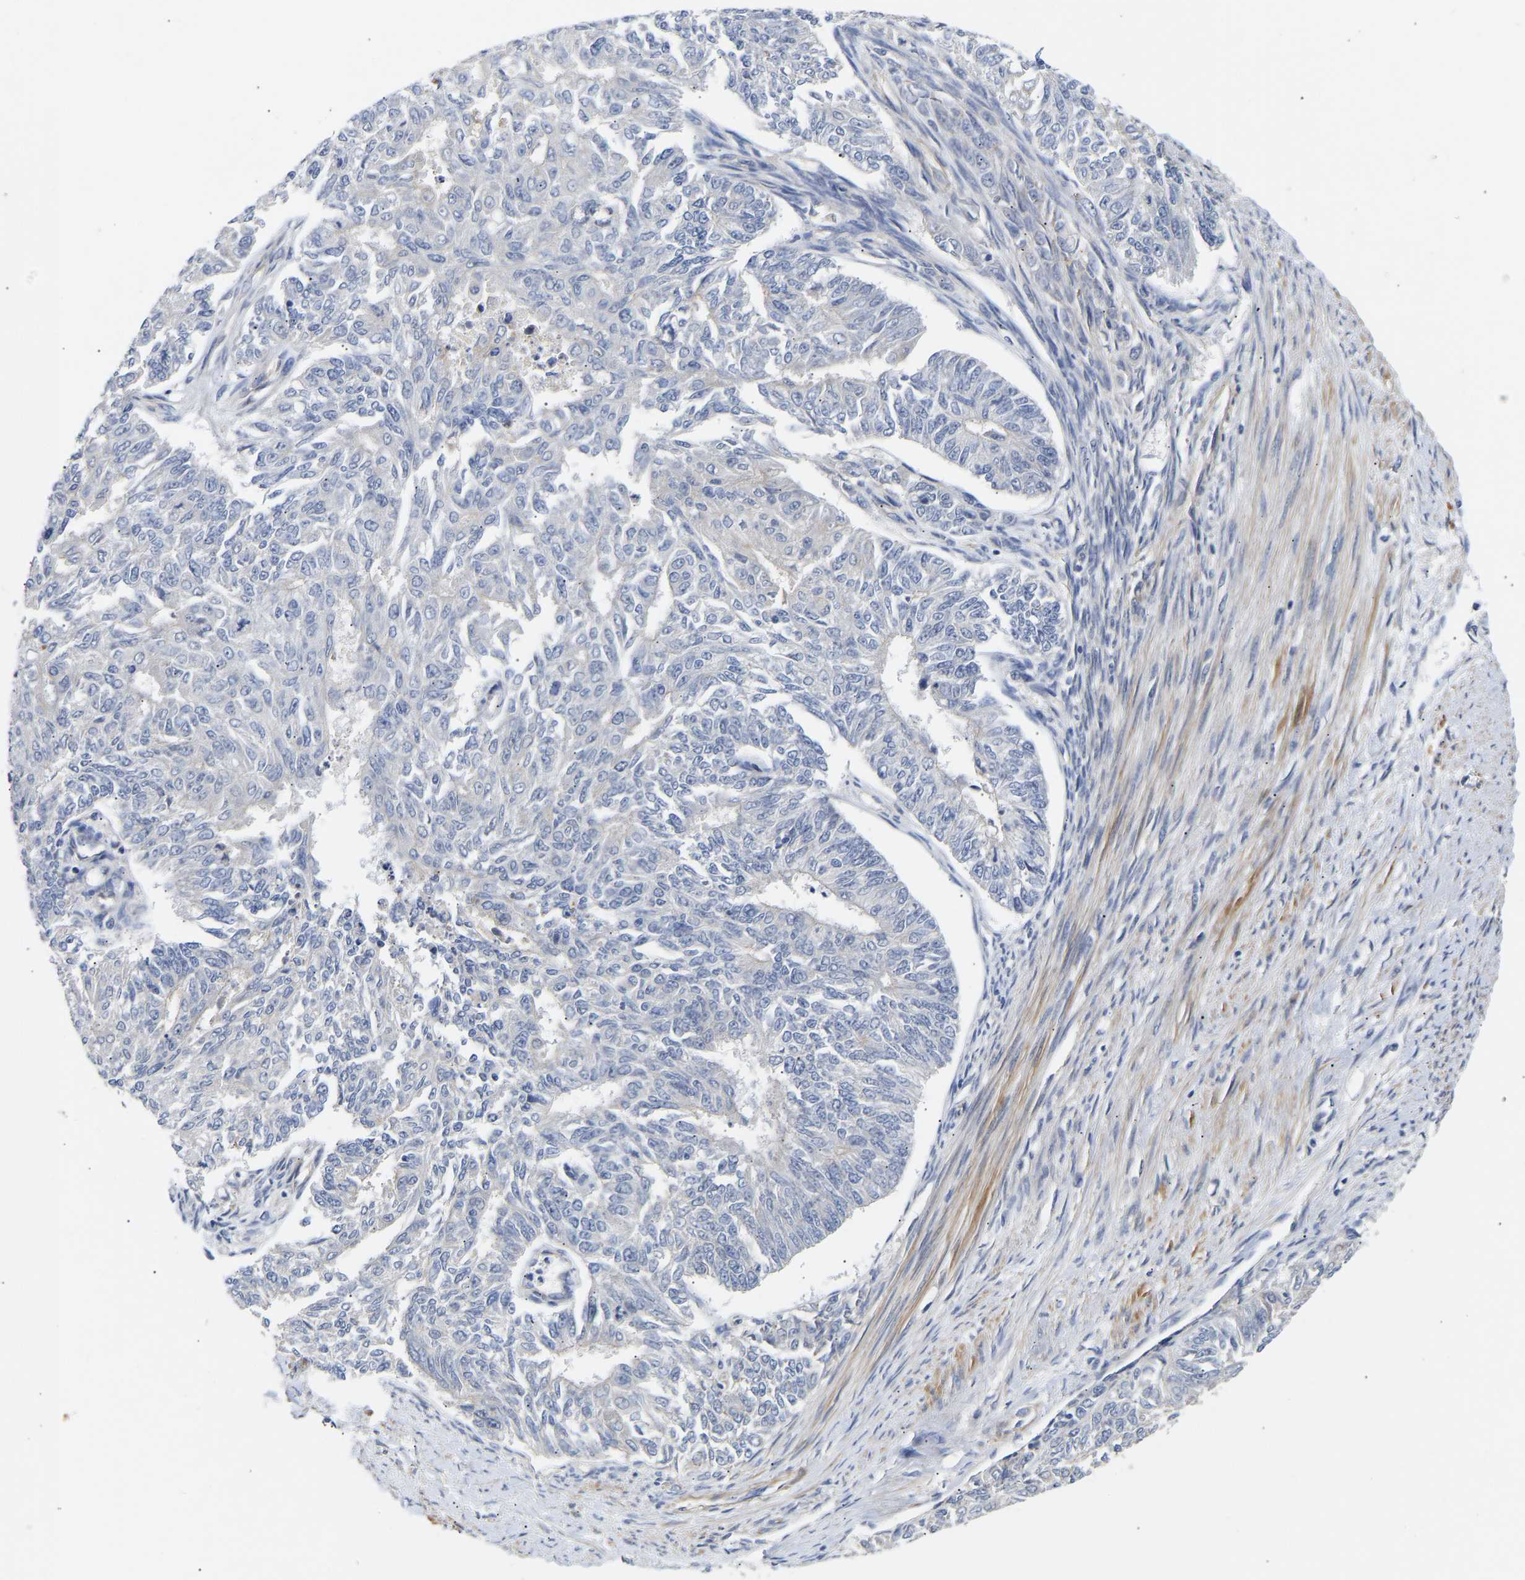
{"staining": {"intensity": "negative", "quantity": "none", "location": "none"}, "tissue": "endometrial cancer", "cell_type": "Tumor cells", "image_type": "cancer", "snomed": [{"axis": "morphology", "description": "Adenocarcinoma, NOS"}, {"axis": "topography", "description": "Endometrium"}], "caption": "Immunohistochemical staining of human endometrial cancer (adenocarcinoma) shows no significant positivity in tumor cells.", "gene": "KASH5", "patient": {"sex": "female", "age": 32}}